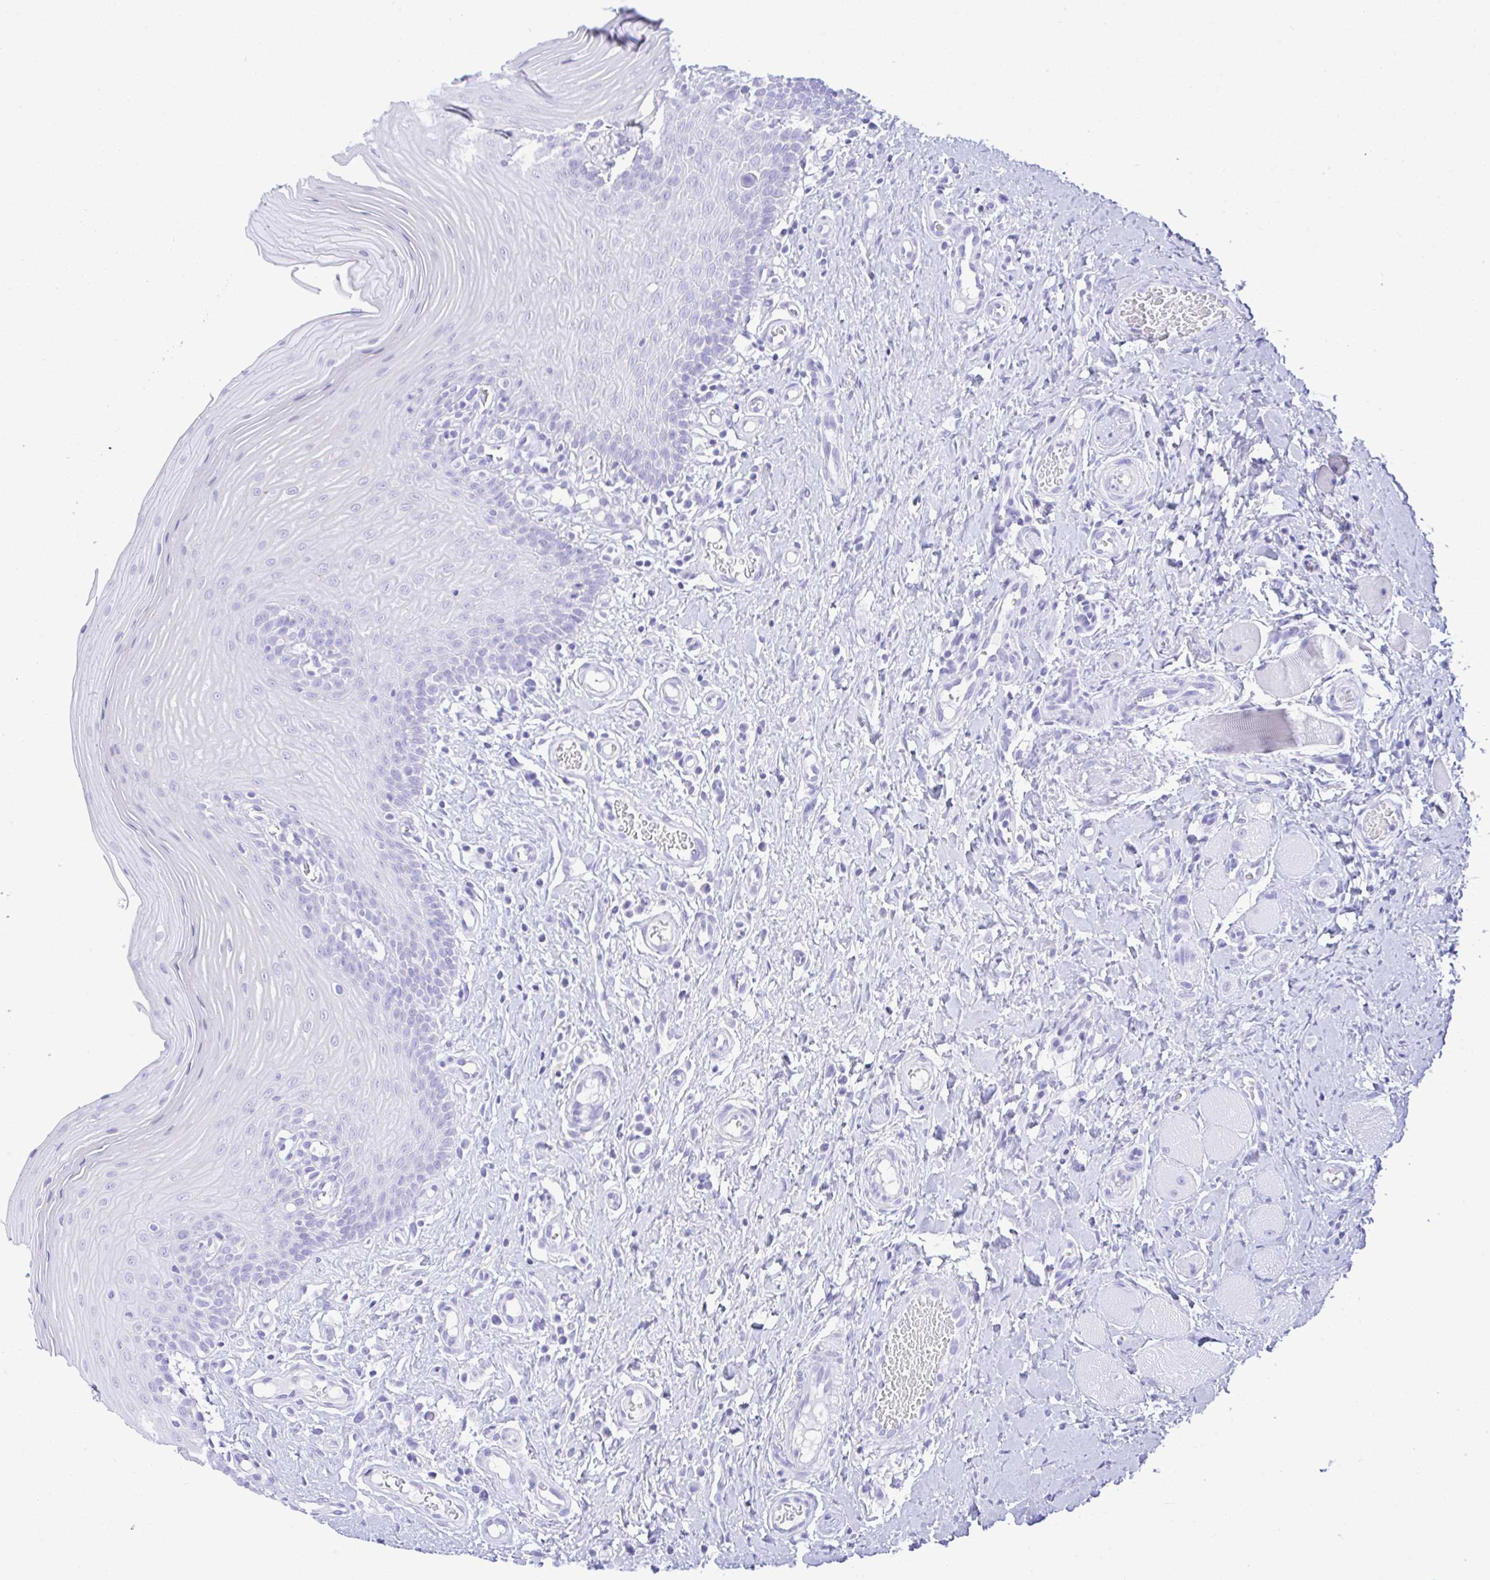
{"staining": {"intensity": "negative", "quantity": "none", "location": "none"}, "tissue": "oral mucosa", "cell_type": "Squamous epithelial cells", "image_type": "normal", "snomed": [{"axis": "morphology", "description": "Normal tissue, NOS"}, {"axis": "topography", "description": "Oral tissue"}, {"axis": "topography", "description": "Tounge, NOS"}], "caption": "Immunohistochemistry micrograph of unremarkable oral mucosa: human oral mucosa stained with DAB (3,3'-diaminobenzidine) shows no significant protein positivity in squamous epithelial cells. The staining was performed using DAB (3,3'-diaminobenzidine) to visualize the protein expression in brown, while the nuclei were stained in blue with hematoxylin (Magnification: 20x).", "gene": "SELENOV", "patient": {"sex": "female", "age": 58}}